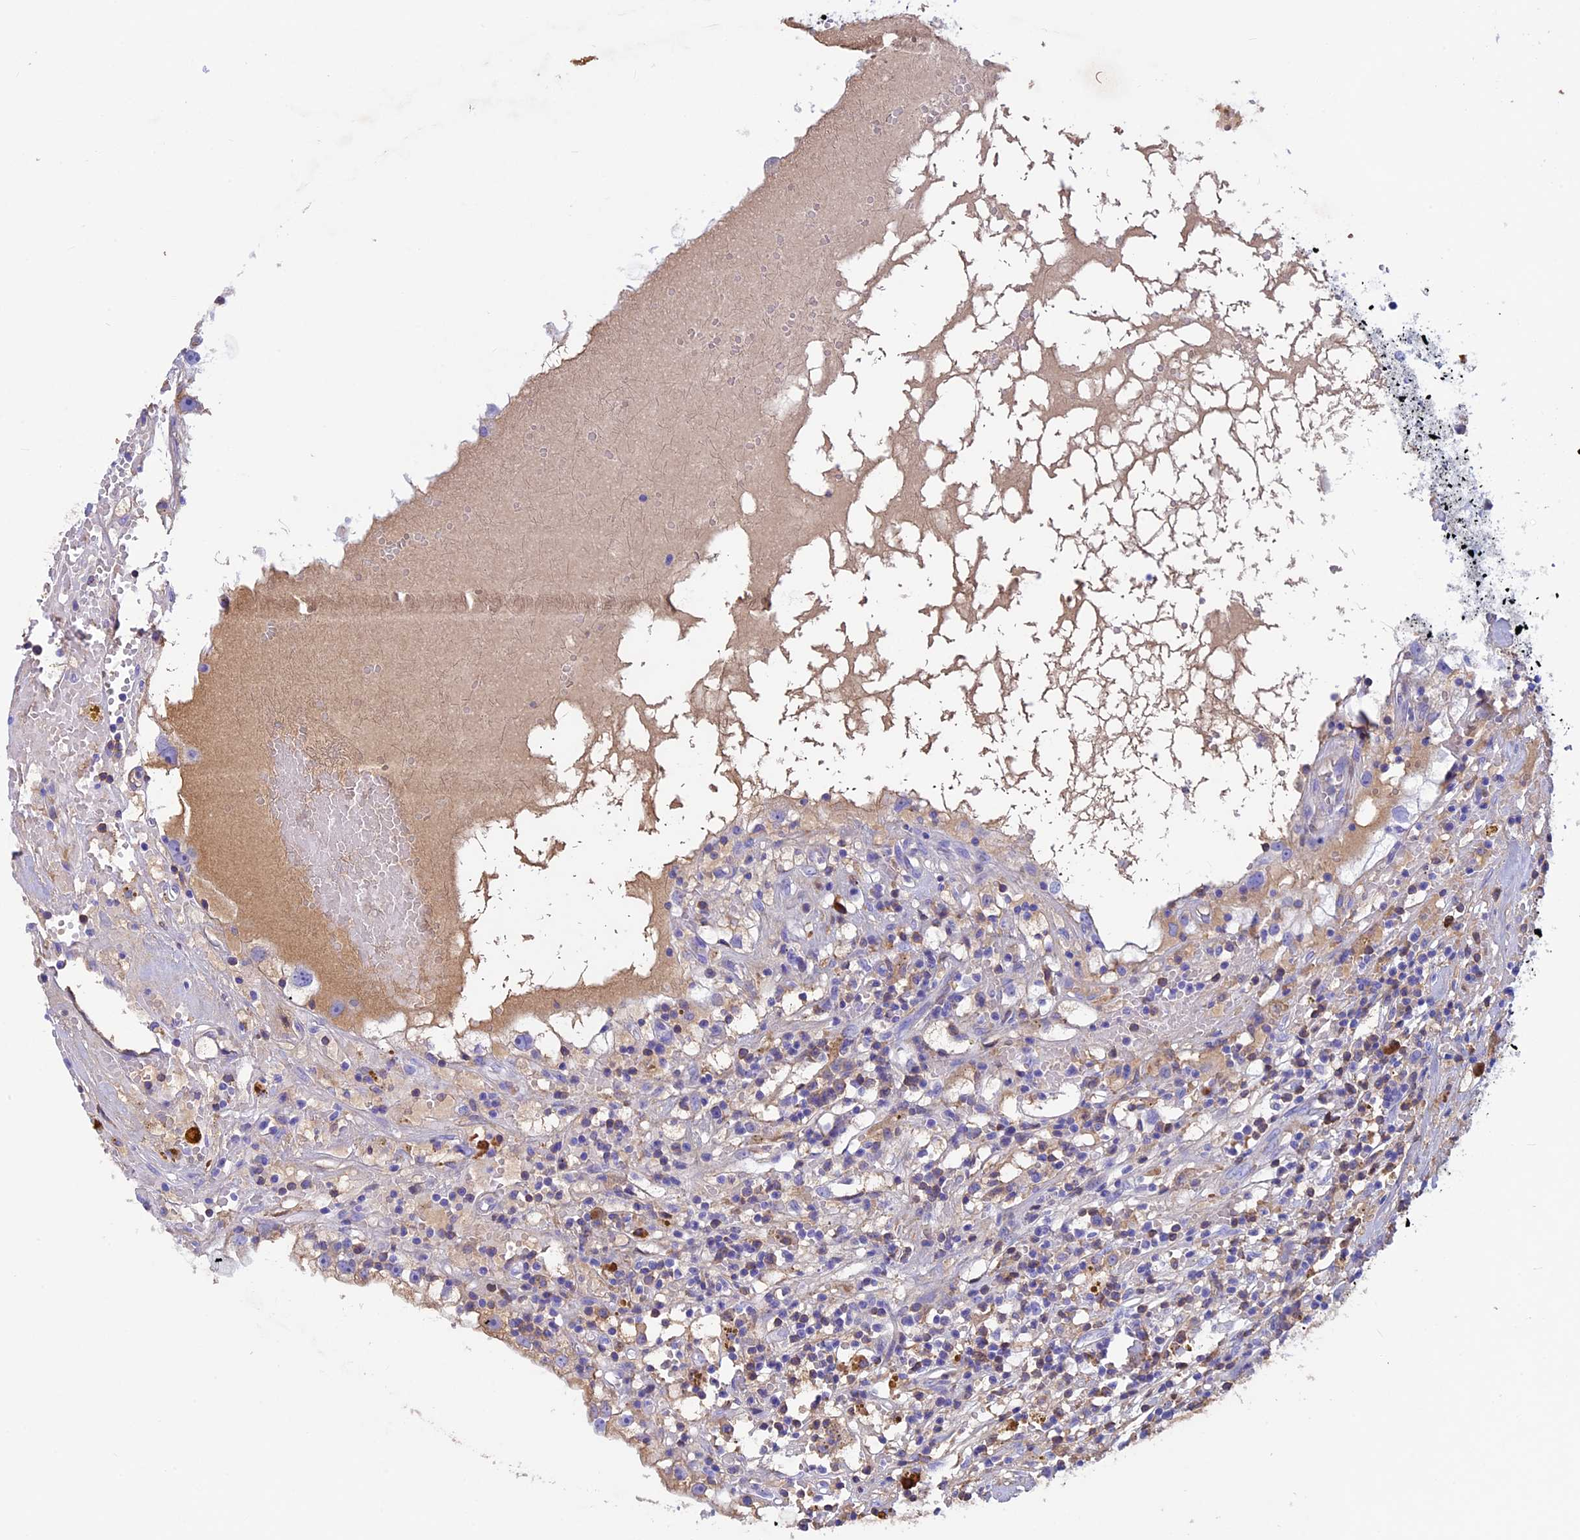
{"staining": {"intensity": "weak", "quantity": "<25%", "location": "cytoplasmic/membranous"}, "tissue": "renal cancer", "cell_type": "Tumor cells", "image_type": "cancer", "snomed": [{"axis": "morphology", "description": "Adenocarcinoma, NOS"}, {"axis": "topography", "description": "Kidney"}], "caption": "Histopathology image shows no protein expression in tumor cells of adenocarcinoma (renal) tissue.", "gene": "IGSF6", "patient": {"sex": "male", "age": 56}}